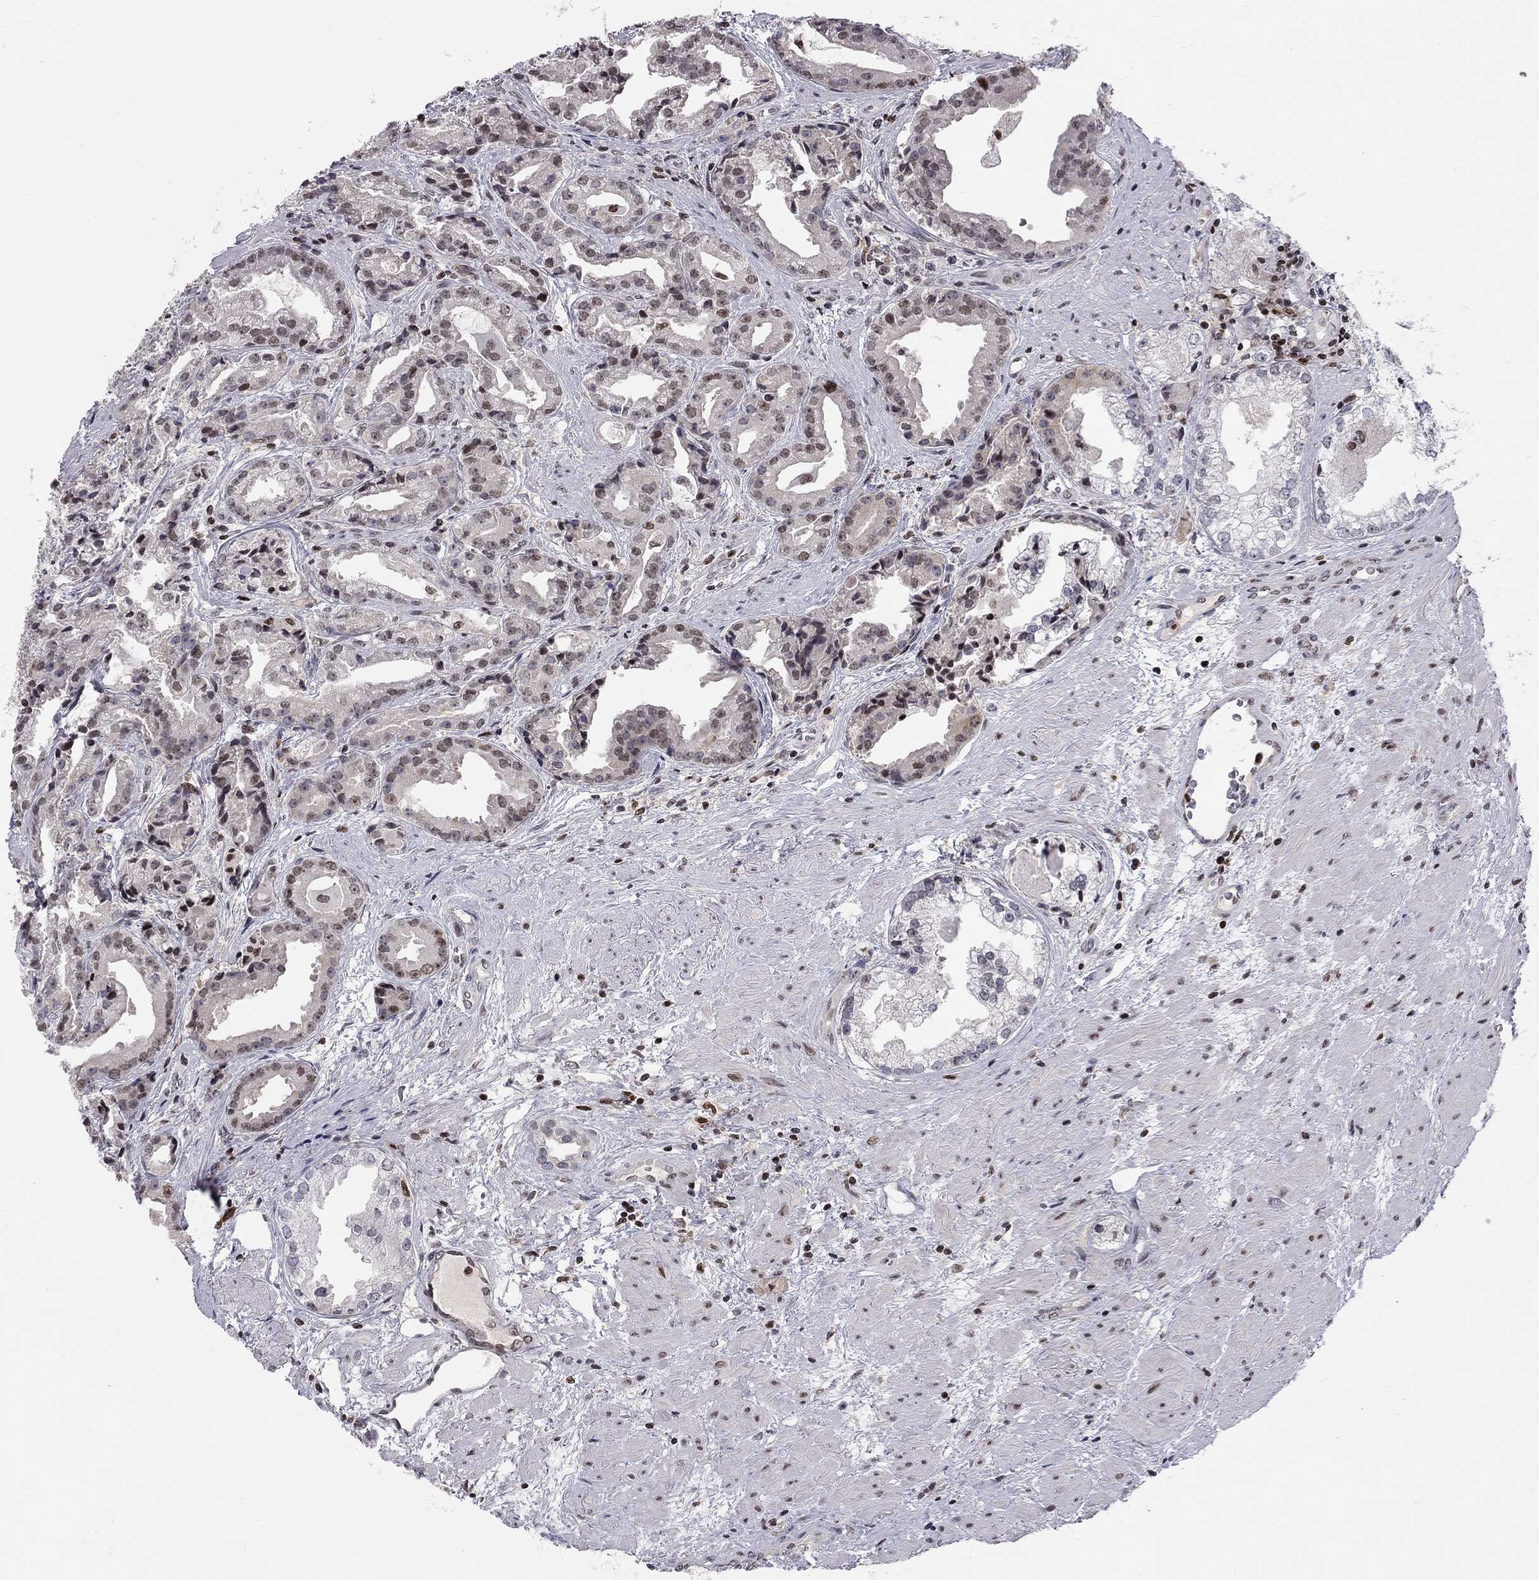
{"staining": {"intensity": "moderate", "quantity": "25%-75%", "location": "nuclear"}, "tissue": "prostate cancer", "cell_type": "Tumor cells", "image_type": "cancer", "snomed": [{"axis": "morphology", "description": "Adenocarcinoma, NOS"}, {"axis": "morphology", "description": "Adenocarcinoma, High grade"}, {"axis": "topography", "description": "Prostate"}], "caption": "A medium amount of moderate nuclear staining is appreciated in about 25%-75% of tumor cells in prostate adenocarcinoma tissue. The protein of interest is shown in brown color, while the nuclei are stained blue.", "gene": "RNASEH2C", "patient": {"sex": "male", "age": 64}}